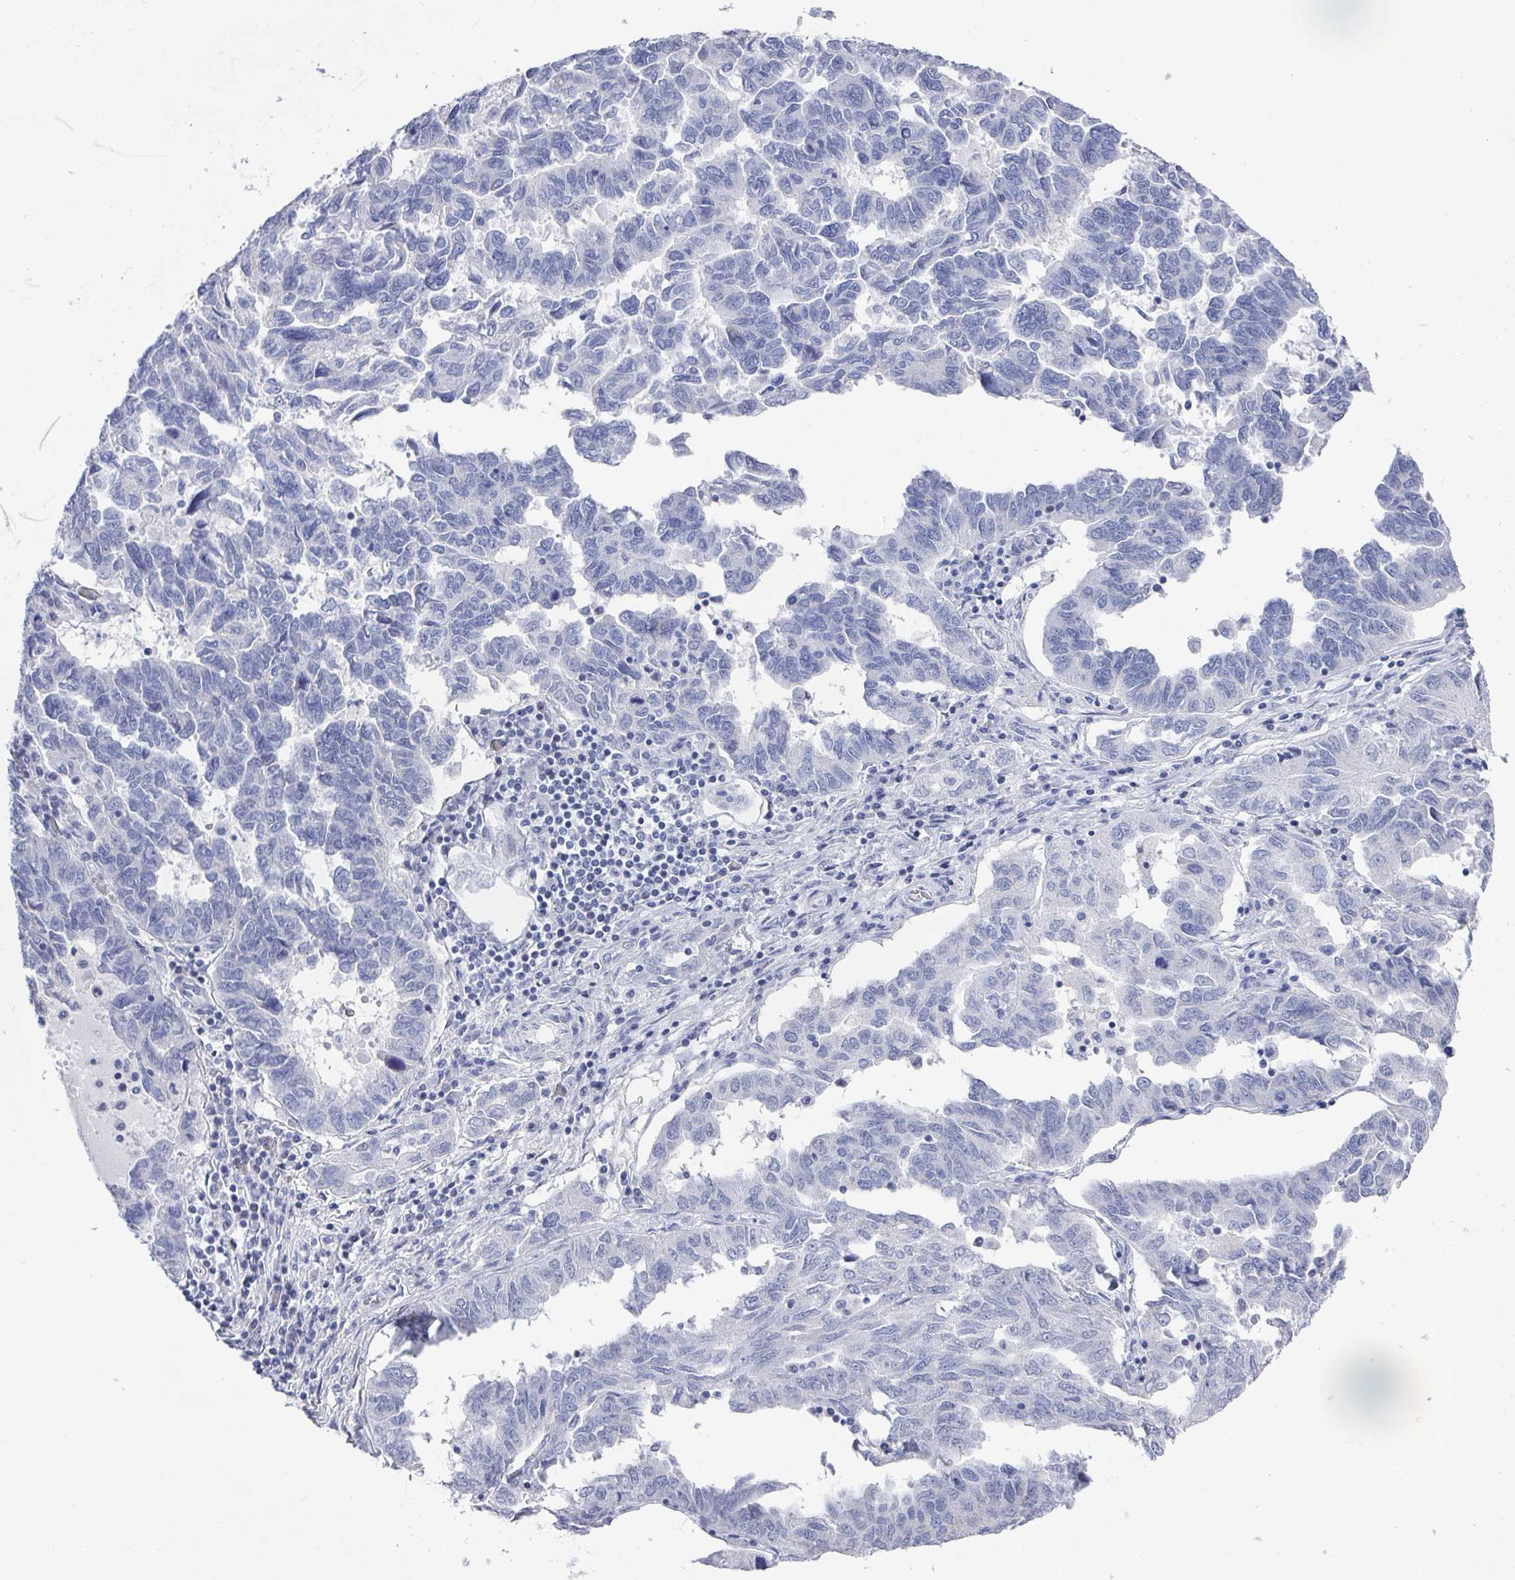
{"staining": {"intensity": "negative", "quantity": "none", "location": "none"}, "tissue": "ovarian cancer", "cell_type": "Tumor cells", "image_type": "cancer", "snomed": [{"axis": "morphology", "description": "Cystadenocarcinoma, serous, NOS"}, {"axis": "topography", "description": "Ovary"}], "caption": "This is an IHC photomicrograph of human ovarian serous cystadenocarcinoma. There is no positivity in tumor cells.", "gene": "CAMKV", "patient": {"sex": "female", "age": 64}}